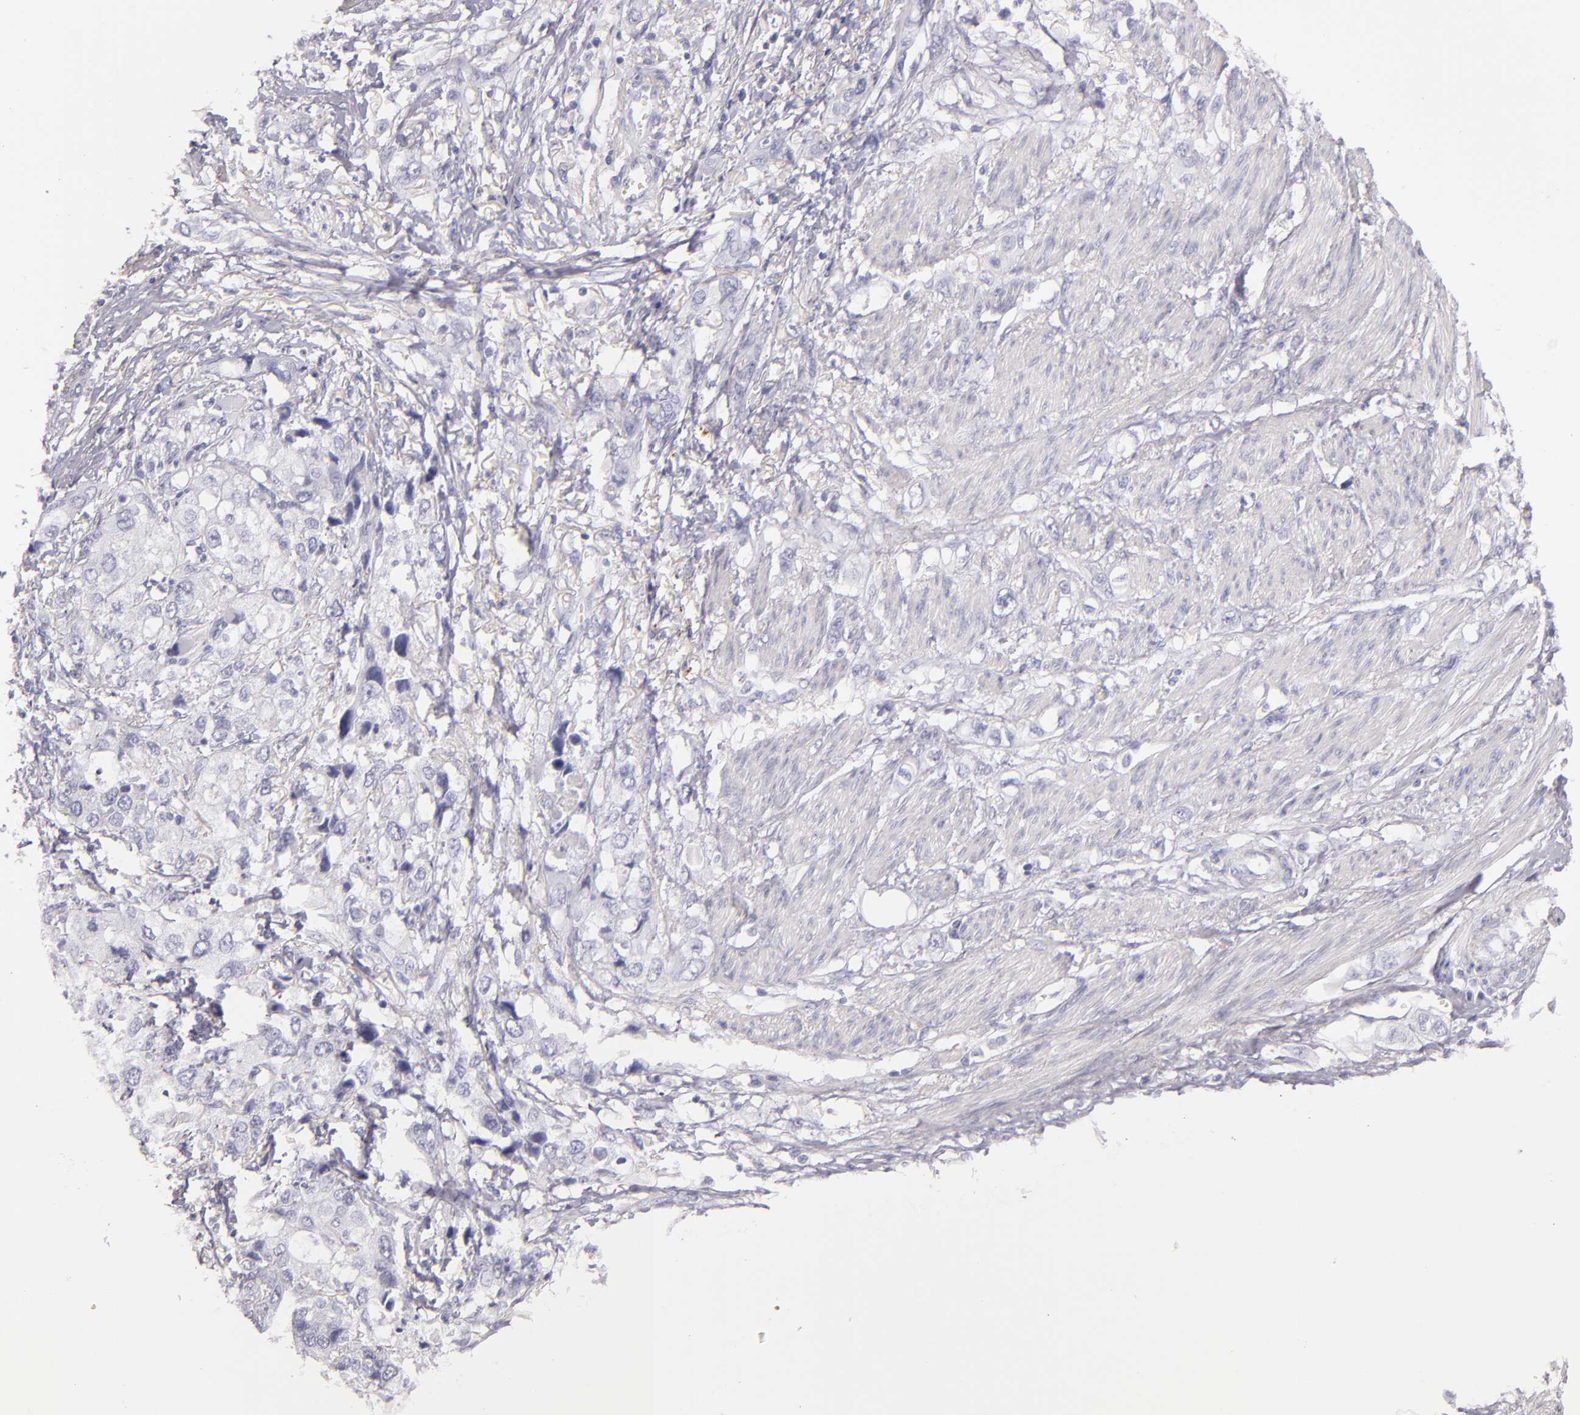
{"staining": {"intensity": "negative", "quantity": "none", "location": "none"}, "tissue": "stomach cancer", "cell_type": "Tumor cells", "image_type": "cancer", "snomed": [{"axis": "morphology", "description": "Adenocarcinoma, NOS"}, {"axis": "topography", "description": "Stomach, upper"}], "caption": "Protein analysis of stomach adenocarcinoma reveals no significant positivity in tumor cells. The staining is performed using DAB (3,3'-diaminobenzidine) brown chromogen with nuclei counter-stained in using hematoxylin.", "gene": "FABP1", "patient": {"sex": "female", "age": 52}}